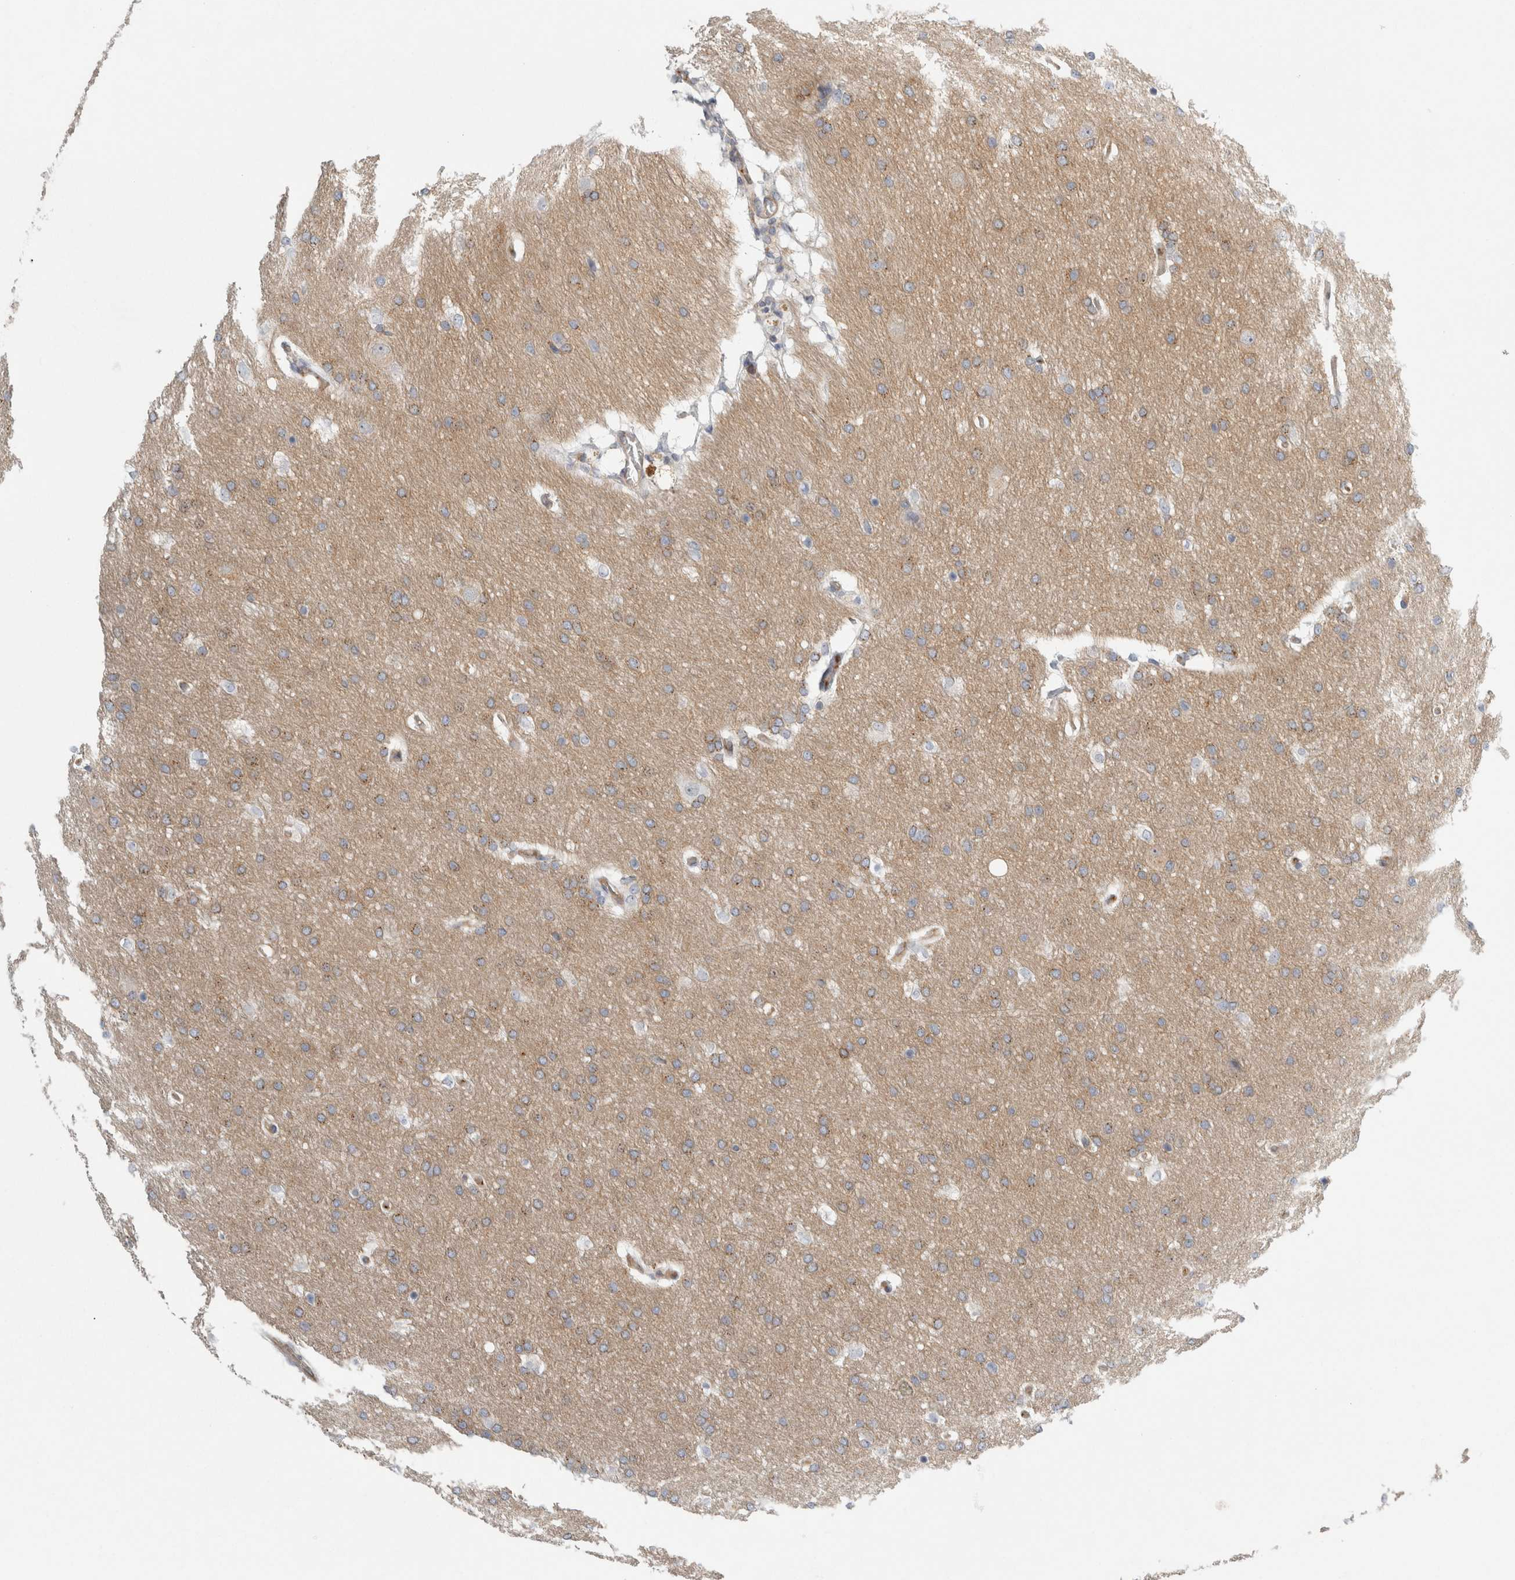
{"staining": {"intensity": "weak", "quantity": ">75%", "location": "cytoplasmic/membranous"}, "tissue": "glioma", "cell_type": "Tumor cells", "image_type": "cancer", "snomed": [{"axis": "morphology", "description": "Glioma, malignant, Low grade"}, {"axis": "topography", "description": "Brain"}], "caption": "The micrograph reveals staining of low-grade glioma (malignant), revealing weak cytoplasmic/membranous protein positivity (brown color) within tumor cells.", "gene": "PEX6", "patient": {"sex": "female", "age": 37}}